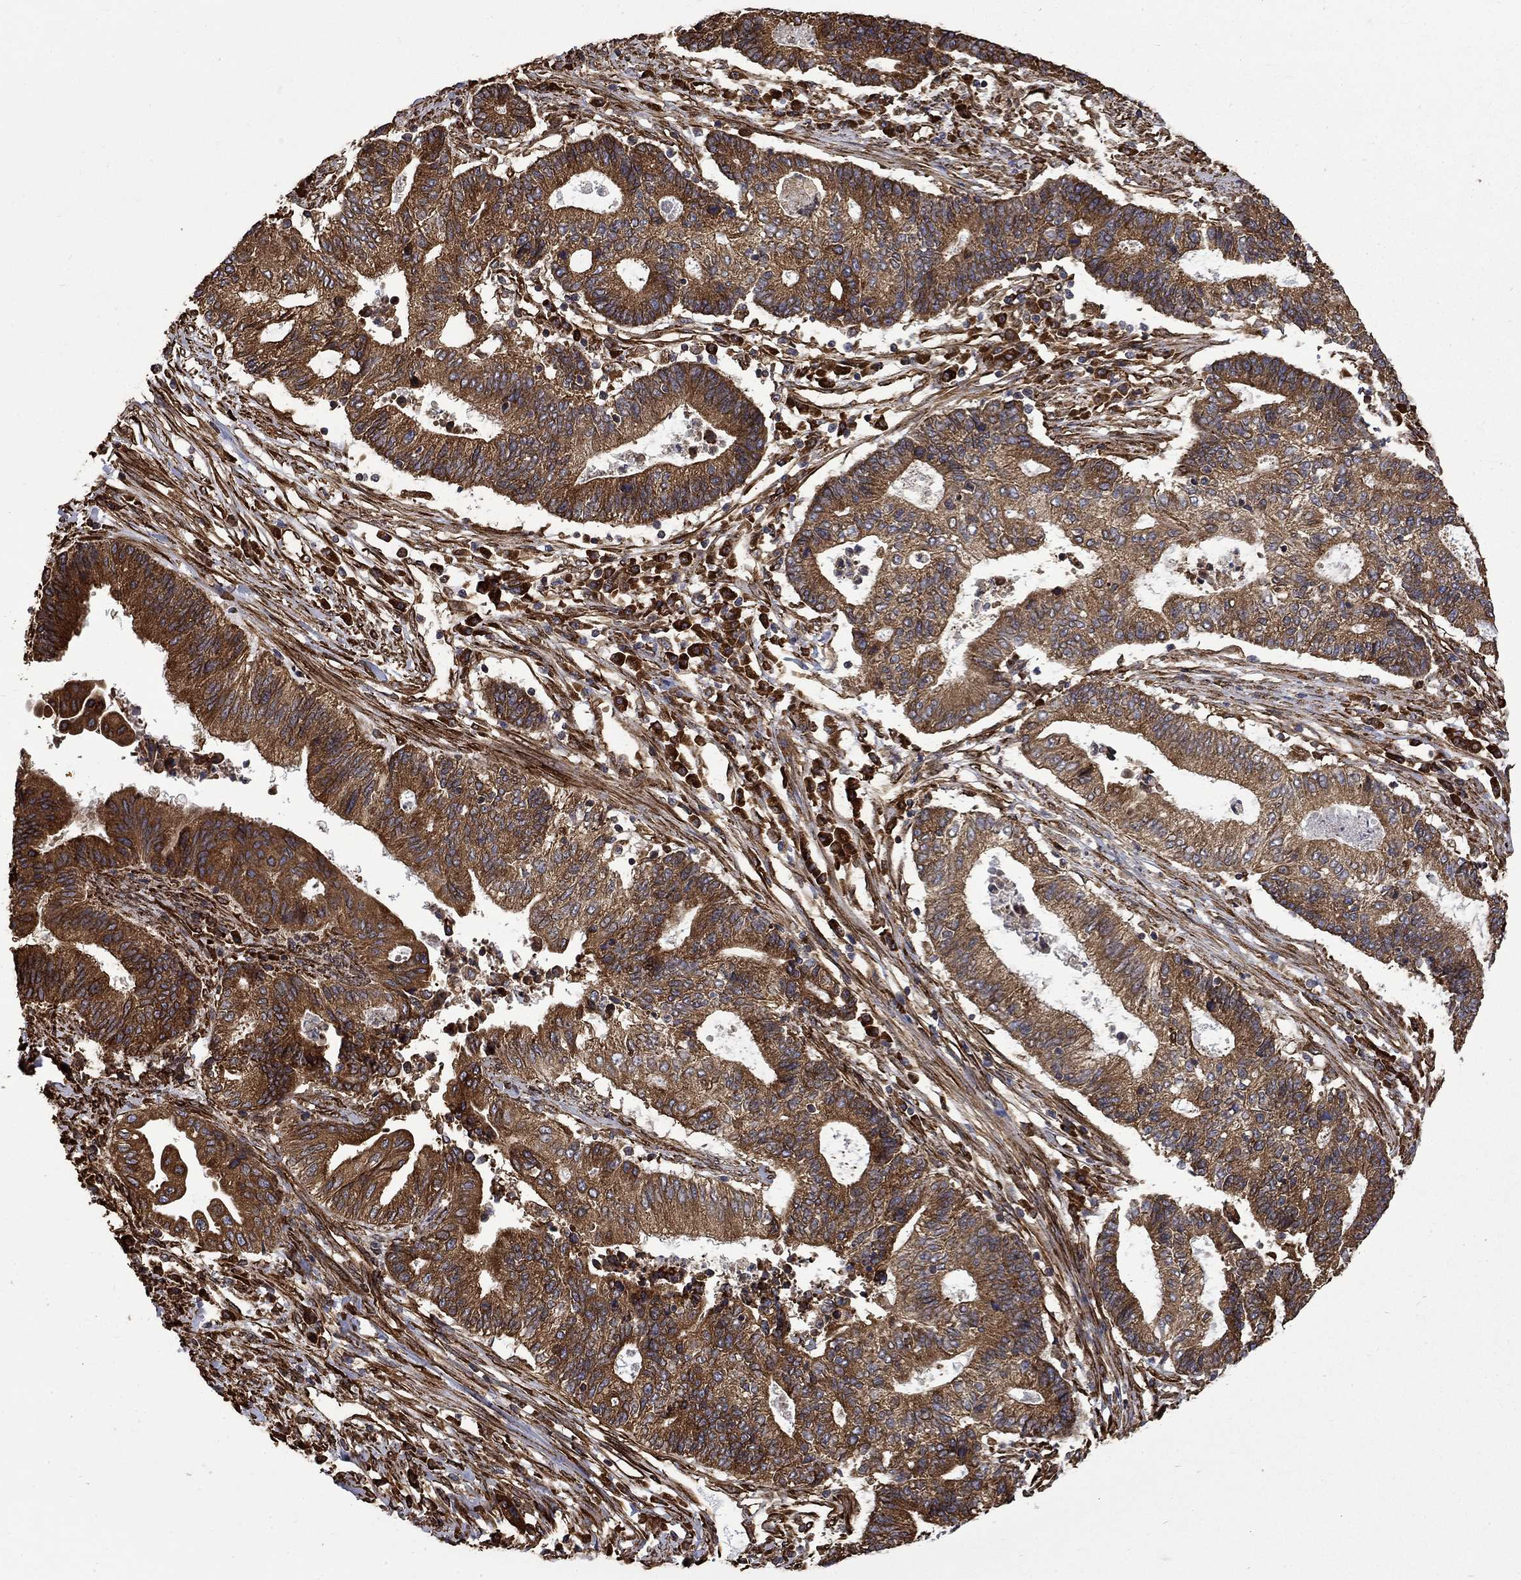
{"staining": {"intensity": "strong", "quantity": ">75%", "location": "cytoplasmic/membranous"}, "tissue": "endometrial cancer", "cell_type": "Tumor cells", "image_type": "cancer", "snomed": [{"axis": "morphology", "description": "Adenocarcinoma, NOS"}, {"axis": "topography", "description": "Uterus"}, {"axis": "topography", "description": "Endometrium"}], "caption": "An IHC photomicrograph of tumor tissue is shown. Protein staining in brown labels strong cytoplasmic/membranous positivity in endometrial adenocarcinoma within tumor cells.", "gene": "CUTC", "patient": {"sex": "female", "age": 54}}